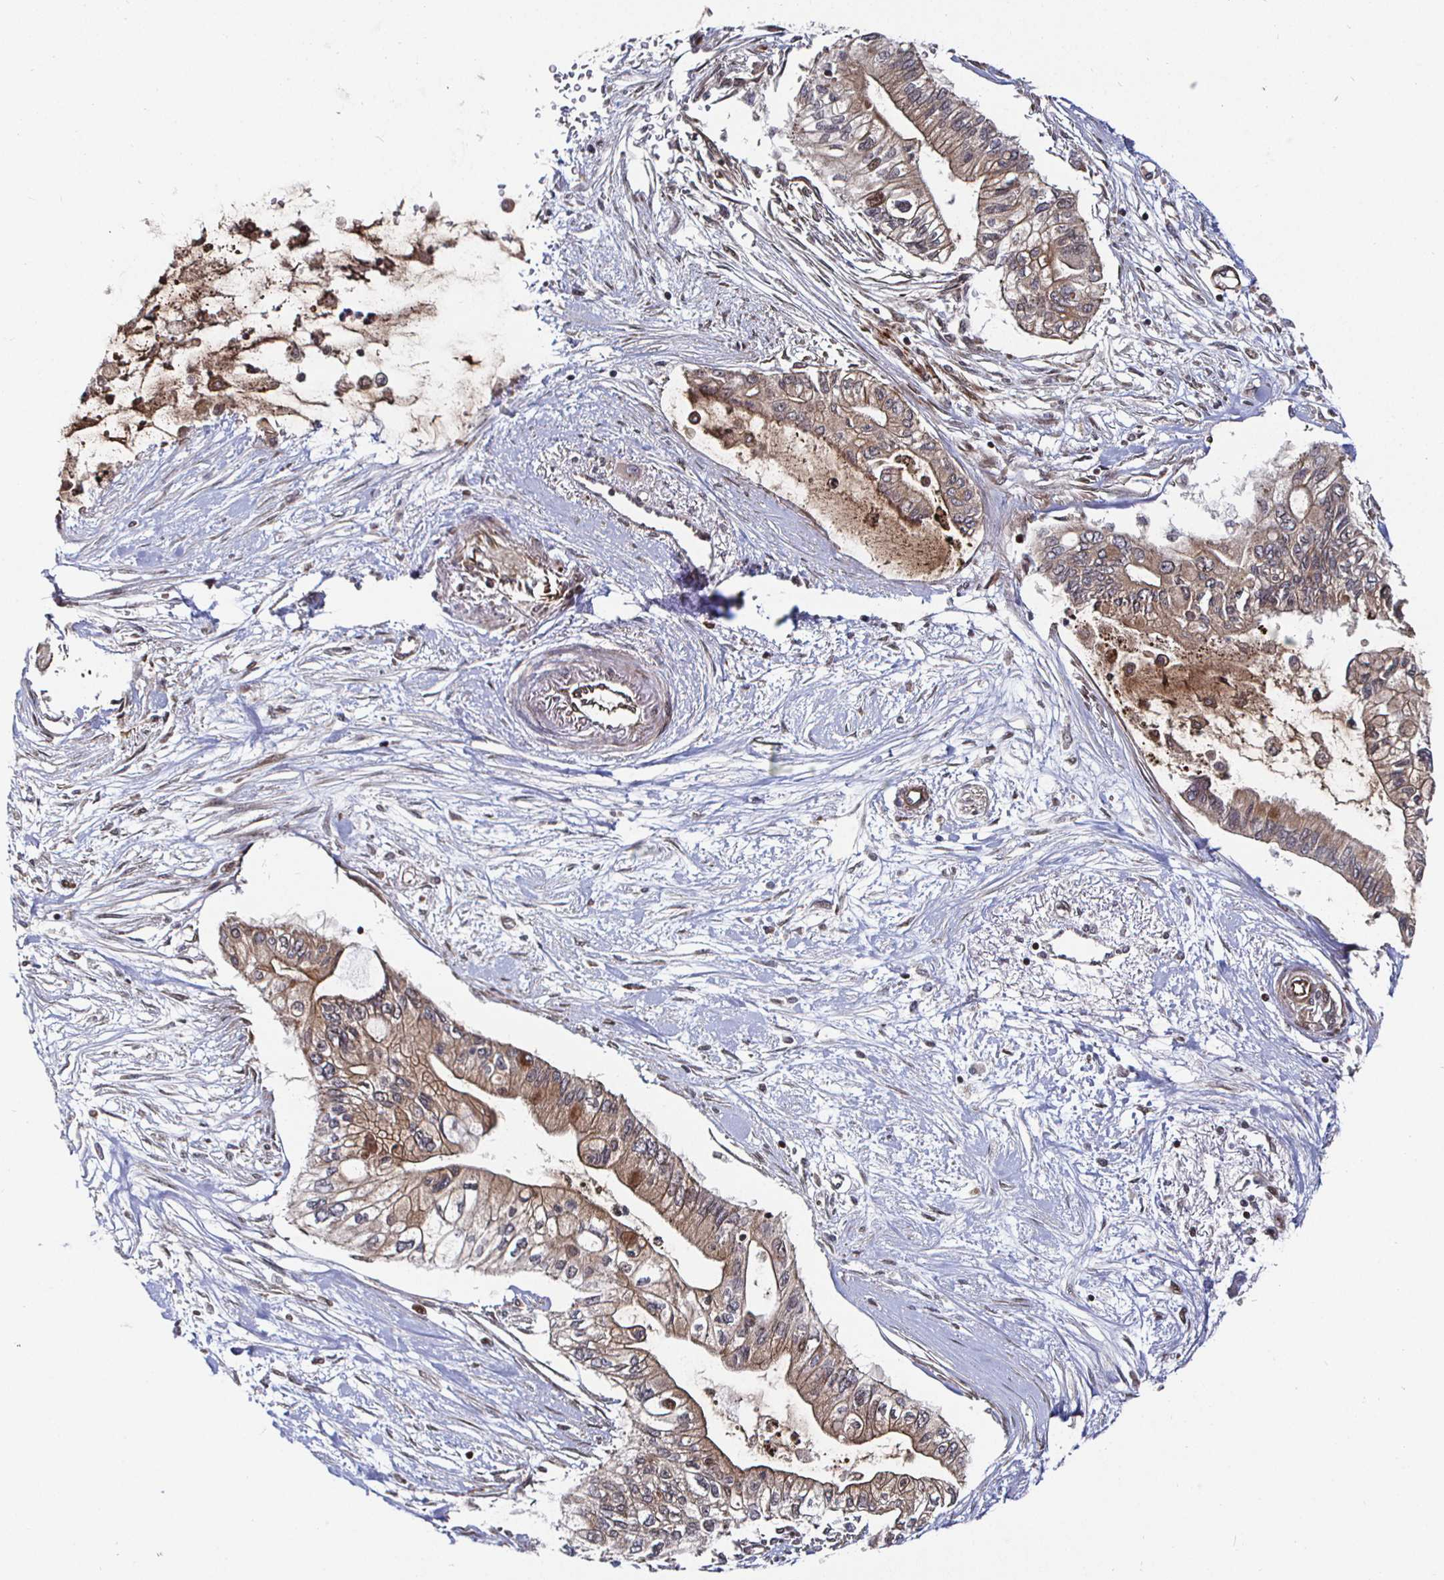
{"staining": {"intensity": "moderate", "quantity": ">75%", "location": "cytoplasmic/membranous"}, "tissue": "pancreatic cancer", "cell_type": "Tumor cells", "image_type": "cancer", "snomed": [{"axis": "morphology", "description": "Adenocarcinoma, NOS"}, {"axis": "topography", "description": "Pancreas"}], "caption": "The photomicrograph reveals staining of pancreatic cancer, revealing moderate cytoplasmic/membranous protein staining (brown color) within tumor cells. Nuclei are stained in blue.", "gene": "TBKBP1", "patient": {"sex": "female", "age": 77}}